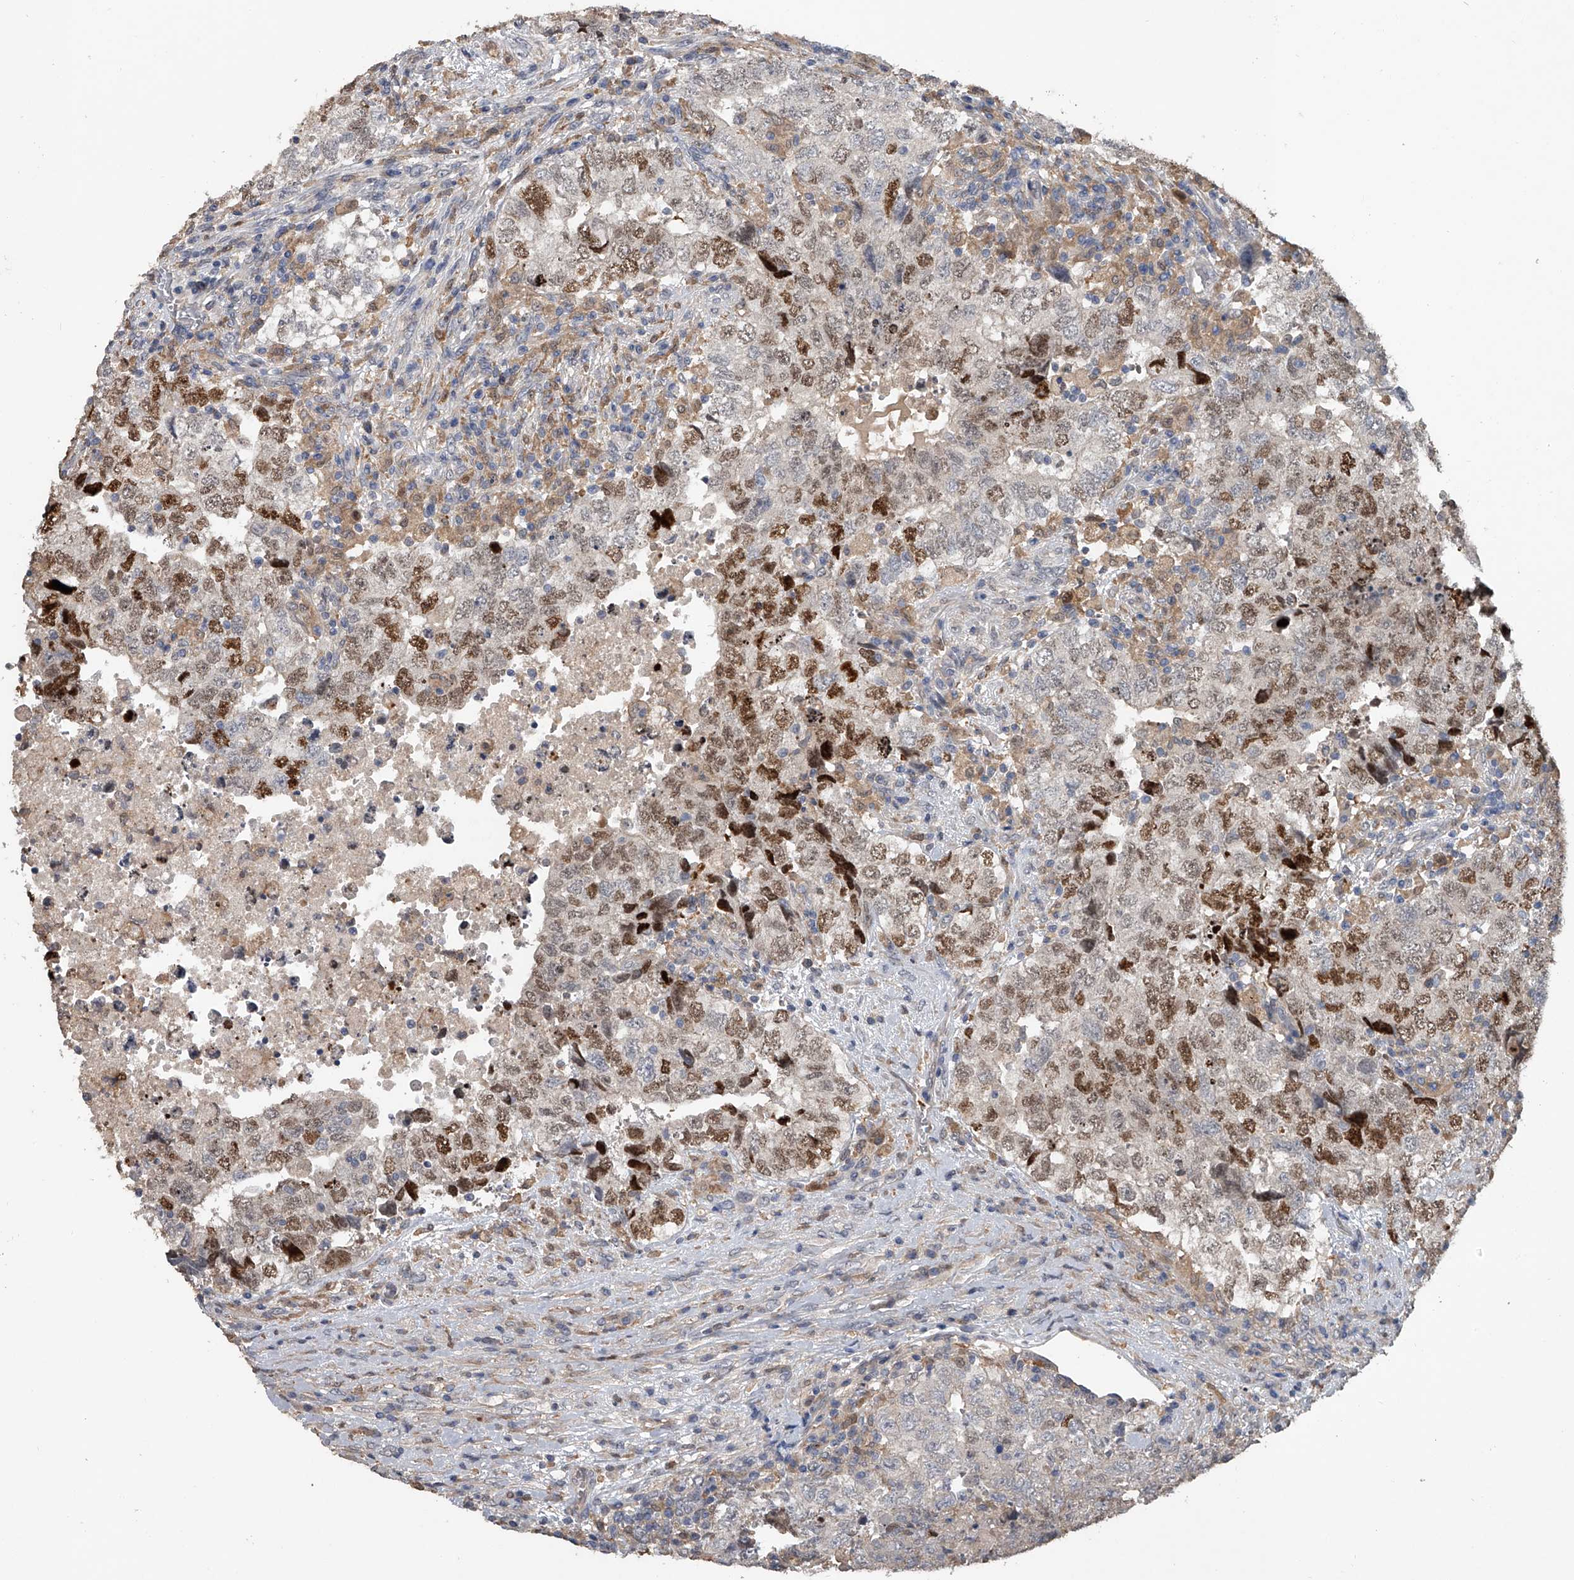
{"staining": {"intensity": "moderate", "quantity": ">75%", "location": "nuclear"}, "tissue": "testis cancer", "cell_type": "Tumor cells", "image_type": "cancer", "snomed": [{"axis": "morphology", "description": "Carcinoma, Embryonal, NOS"}, {"axis": "topography", "description": "Testis"}], "caption": "Immunohistochemical staining of testis cancer shows moderate nuclear protein positivity in about >75% of tumor cells.", "gene": "DOCK9", "patient": {"sex": "male", "age": 37}}